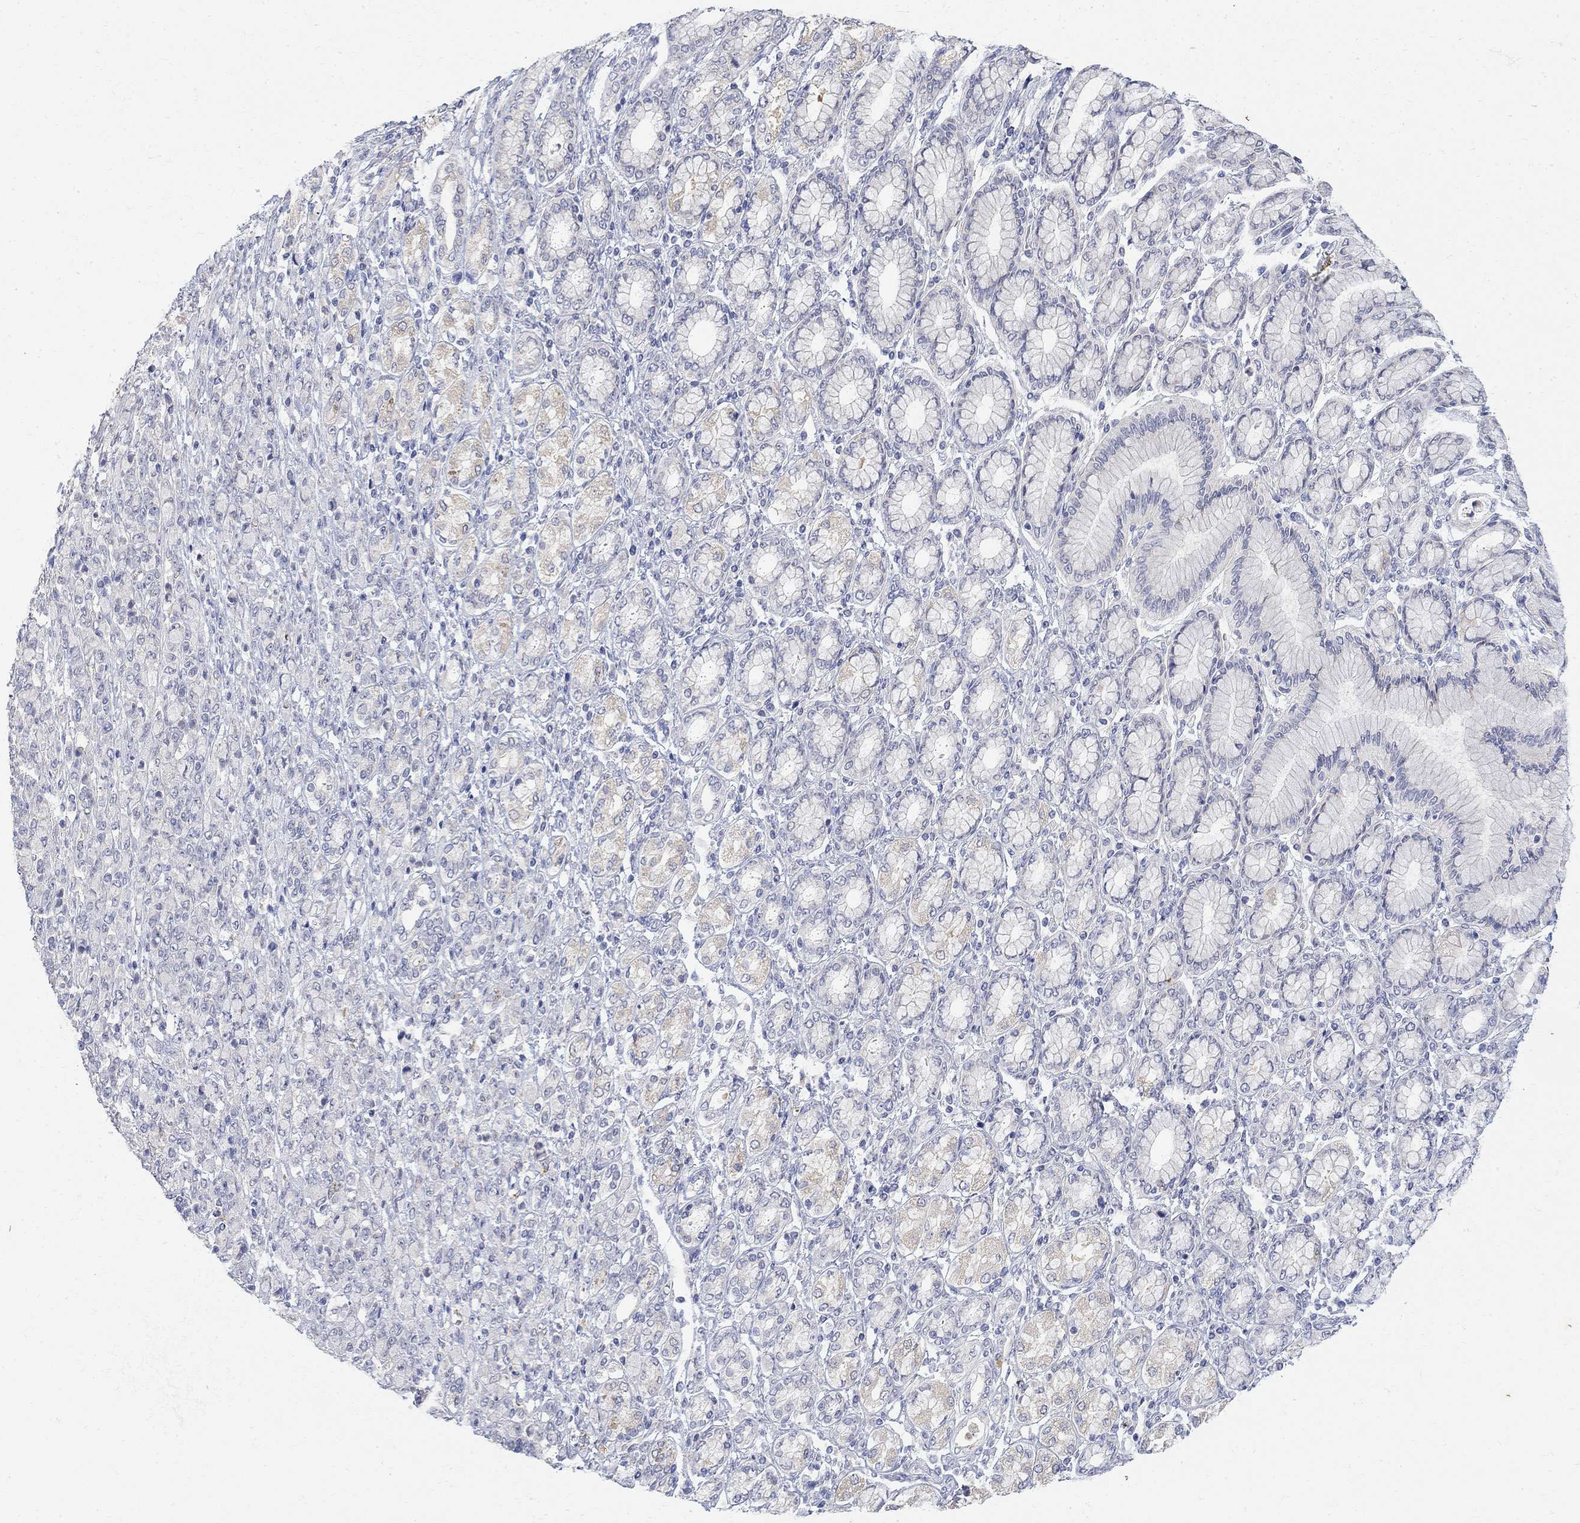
{"staining": {"intensity": "negative", "quantity": "none", "location": "none"}, "tissue": "stomach cancer", "cell_type": "Tumor cells", "image_type": "cancer", "snomed": [{"axis": "morphology", "description": "Normal tissue, NOS"}, {"axis": "morphology", "description": "Adenocarcinoma, NOS"}, {"axis": "topography", "description": "Stomach"}], "caption": "DAB immunohistochemical staining of human stomach adenocarcinoma displays no significant expression in tumor cells.", "gene": "FNDC5", "patient": {"sex": "female", "age": 79}}